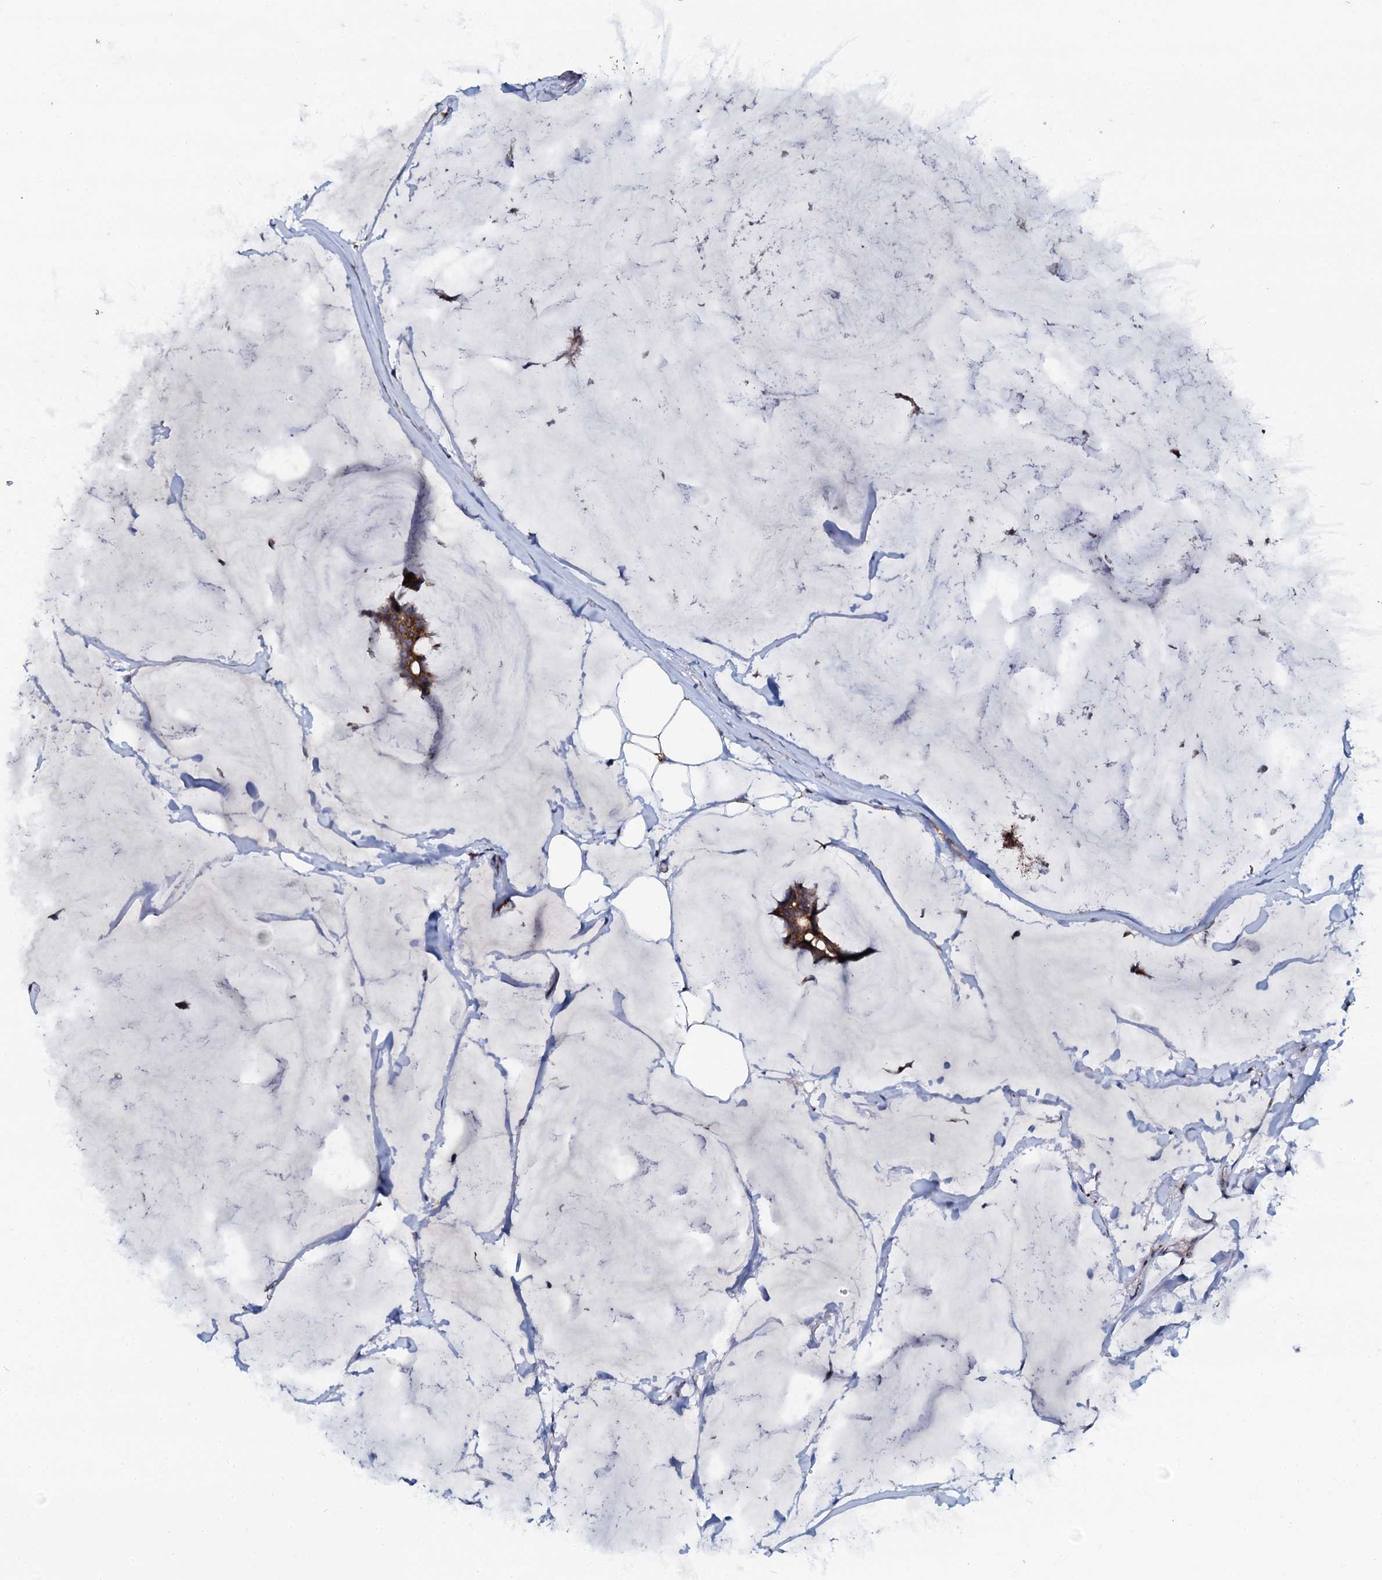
{"staining": {"intensity": "moderate", "quantity": ">75%", "location": "cytoplasmic/membranous"}, "tissue": "breast cancer", "cell_type": "Tumor cells", "image_type": "cancer", "snomed": [{"axis": "morphology", "description": "Duct carcinoma"}, {"axis": "topography", "description": "Breast"}], "caption": "The immunohistochemical stain shows moderate cytoplasmic/membranous staining in tumor cells of infiltrating ductal carcinoma (breast) tissue. The staining was performed using DAB (3,3'-diaminobenzidine), with brown indicating positive protein expression. Nuclei are stained blue with hematoxylin.", "gene": "GLCE", "patient": {"sex": "female", "age": 93}}